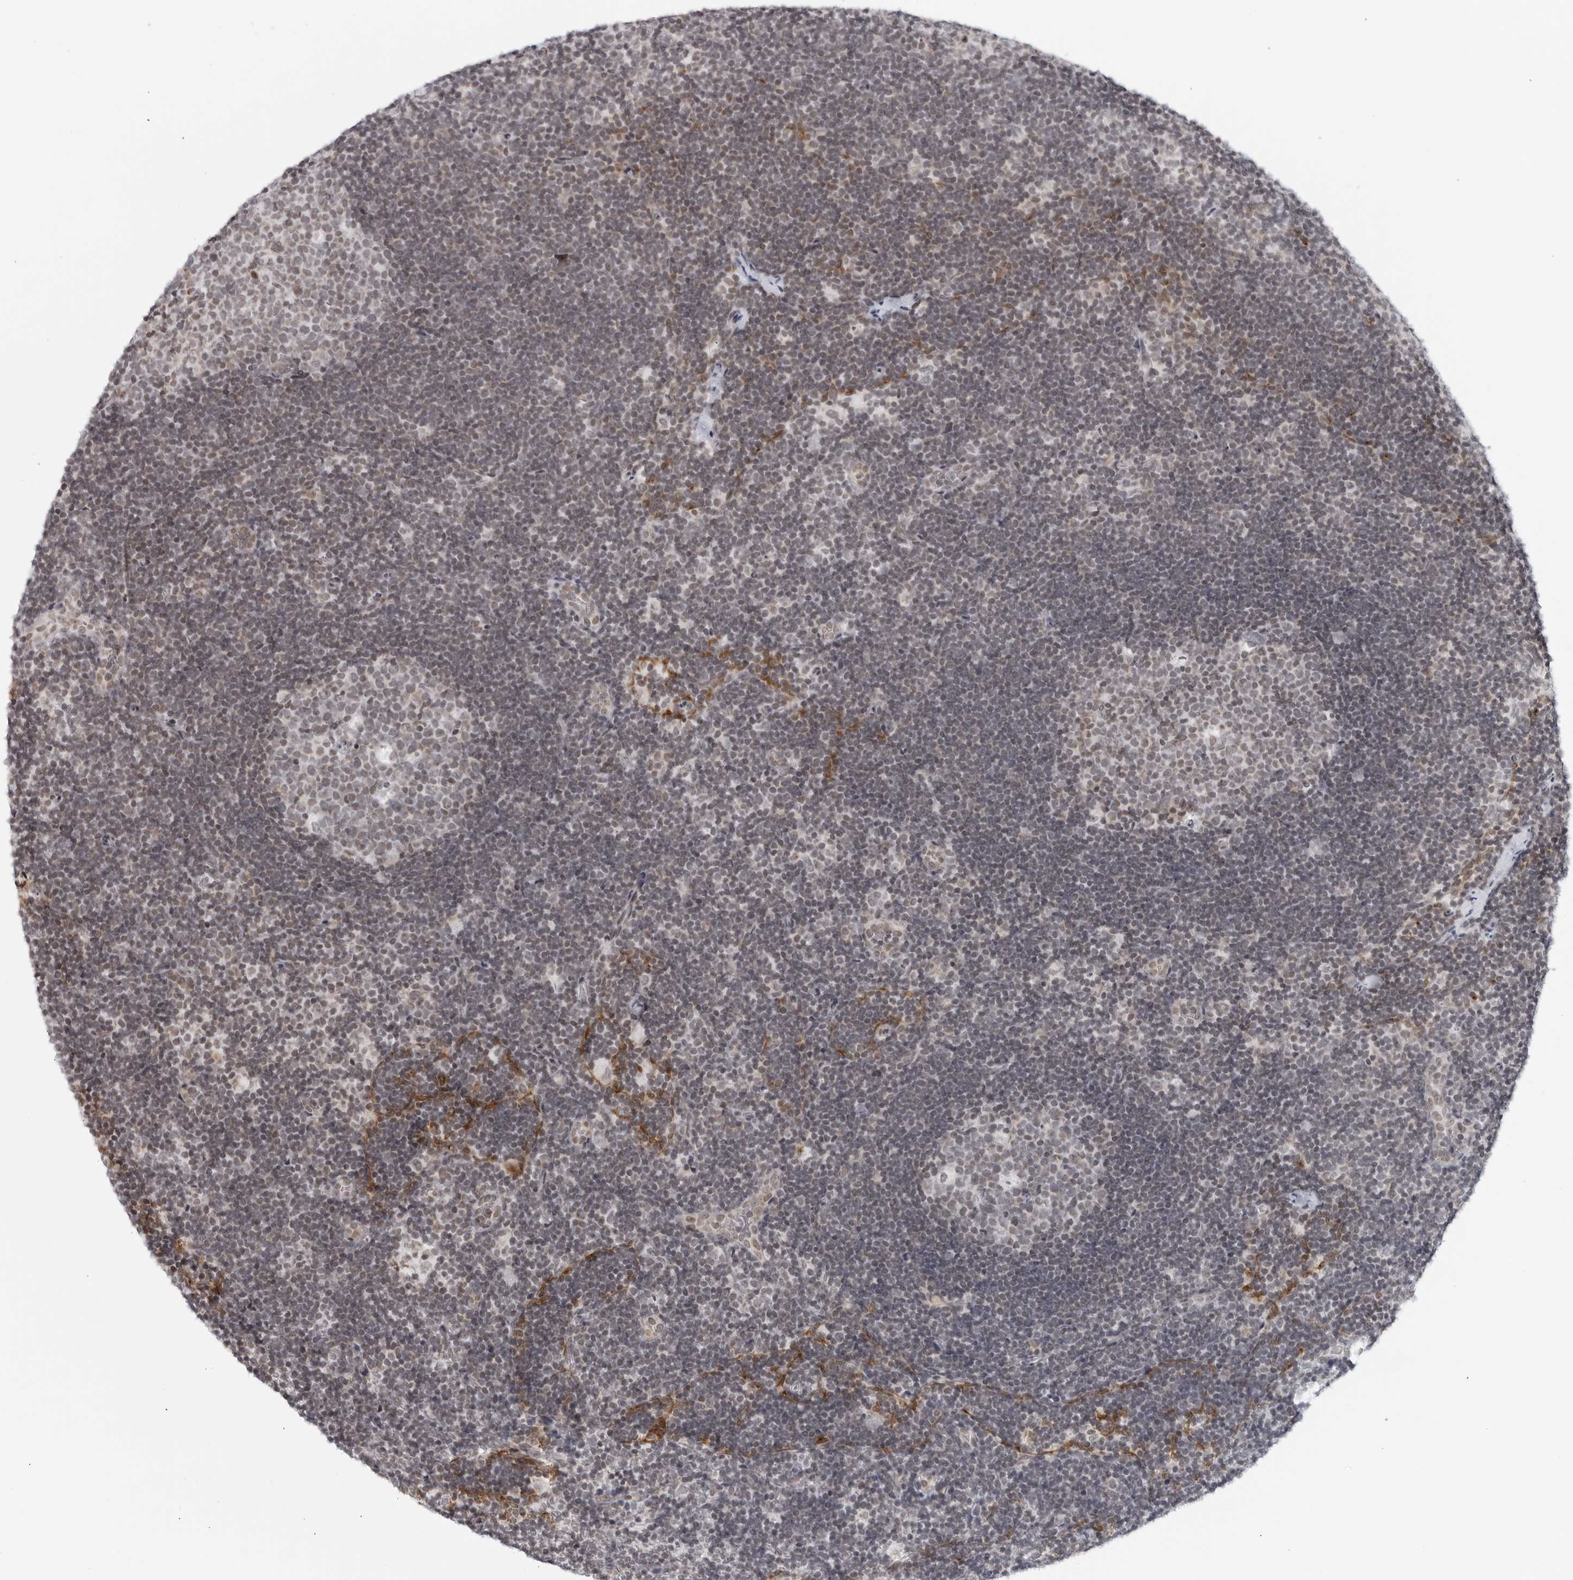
{"staining": {"intensity": "negative", "quantity": "none", "location": "none"}, "tissue": "lymph node", "cell_type": "Germinal center cells", "image_type": "normal", "snomed": [{"axis": "morphology", "description": "Normal tissue, NOS"}, {"axis": "topography", "description": "Lymph node"}], "caption": "This is an IHC image of normal lymph node. There is no positivity in germinal center cells.", "gene": "RAB11FIP3", "patient": {"sex": "female", "age": 22}}